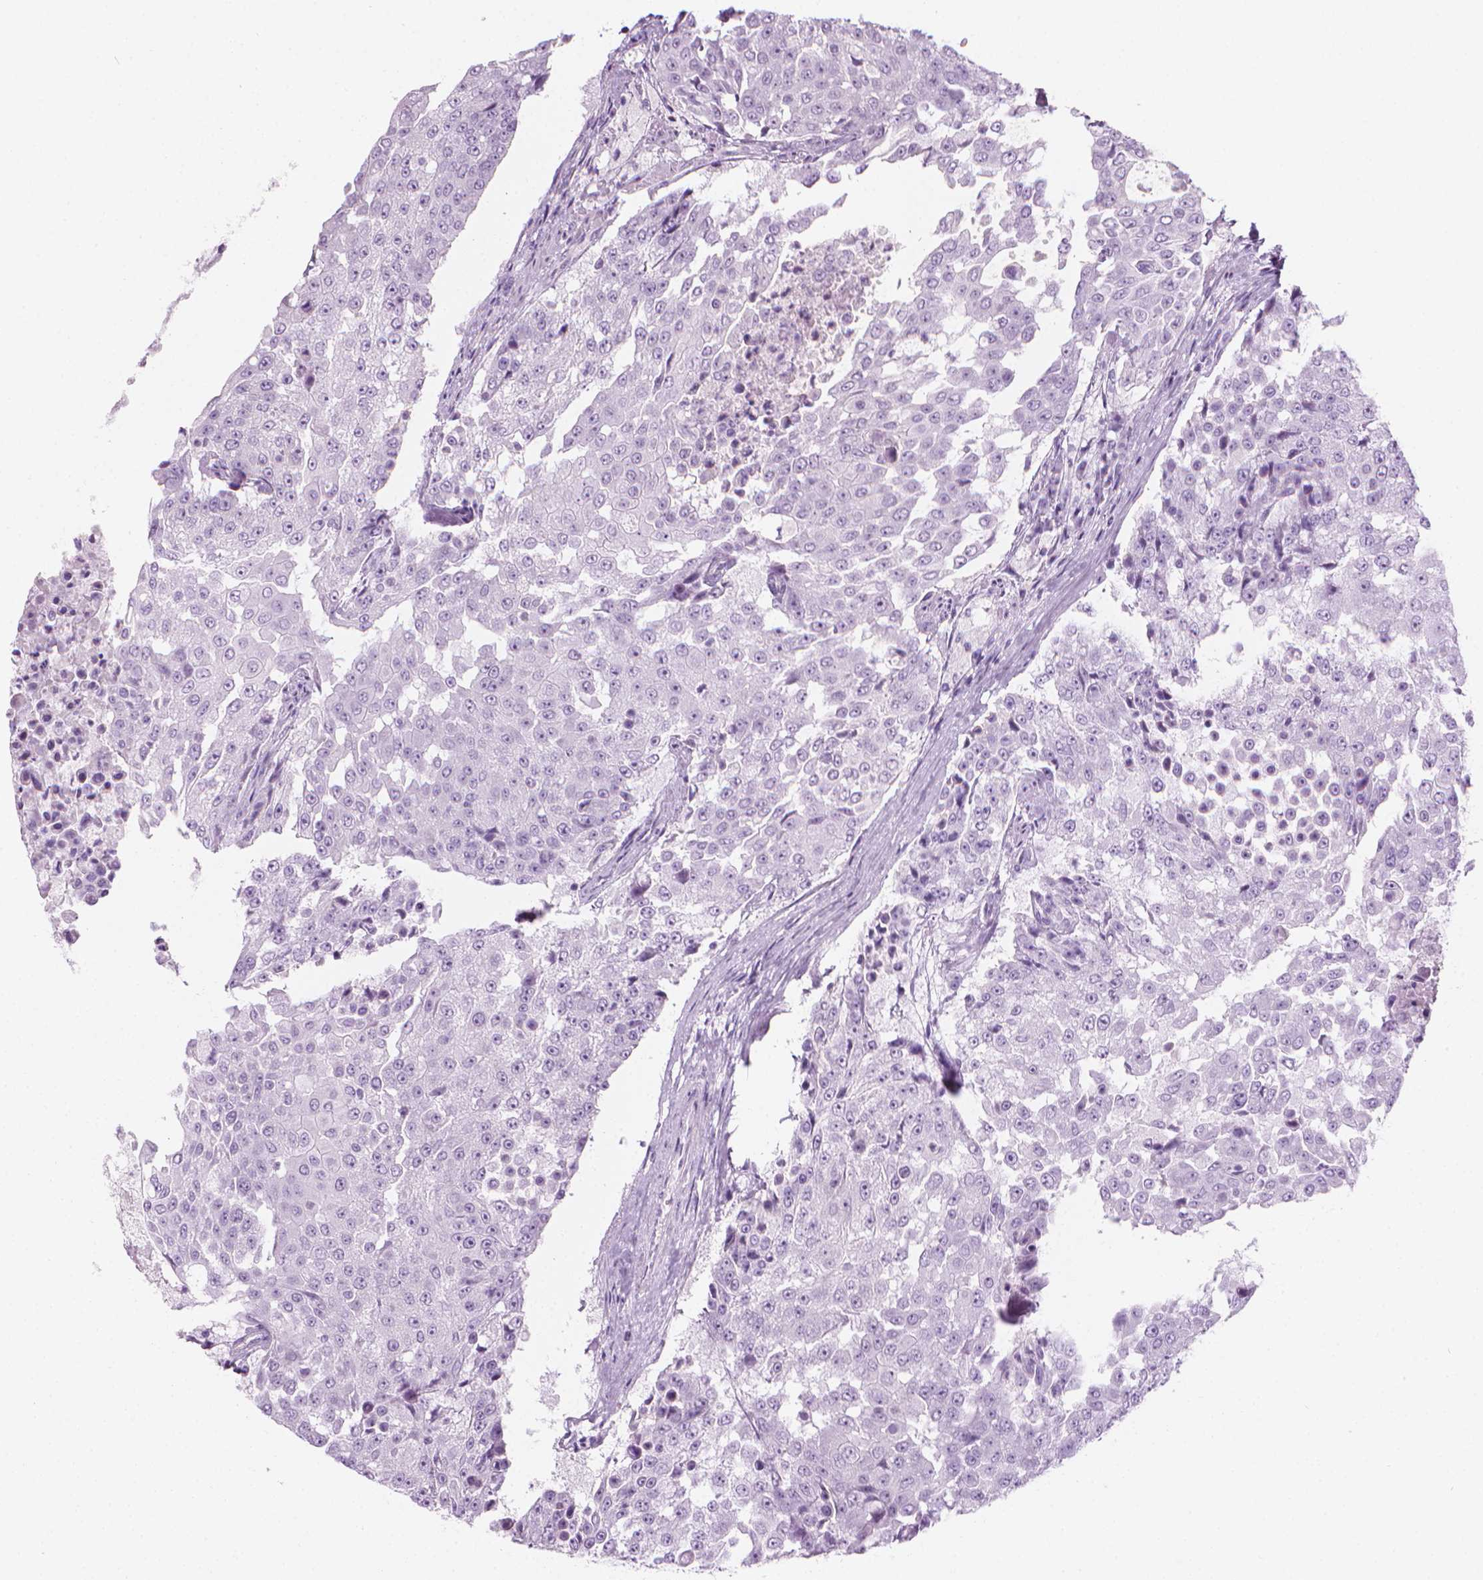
{"staining": {"intensity": "negative", "quantity": "none", "location": "none"}, "tissue": "urothelial cancer", "cell_type": "Tumor cells", "image_type": "cancer", "snomed": [{"axis": "morphology", "description": "Urothelial carcinoma, High grade"}, {"axis": "topography", "description": "Urinary bladder"}], "caption": "Image shows no significant protein staining in tumor cells of urothelial cancer.", "gene": "SCG3", "patient": {"sex": "female", "age": 63}}